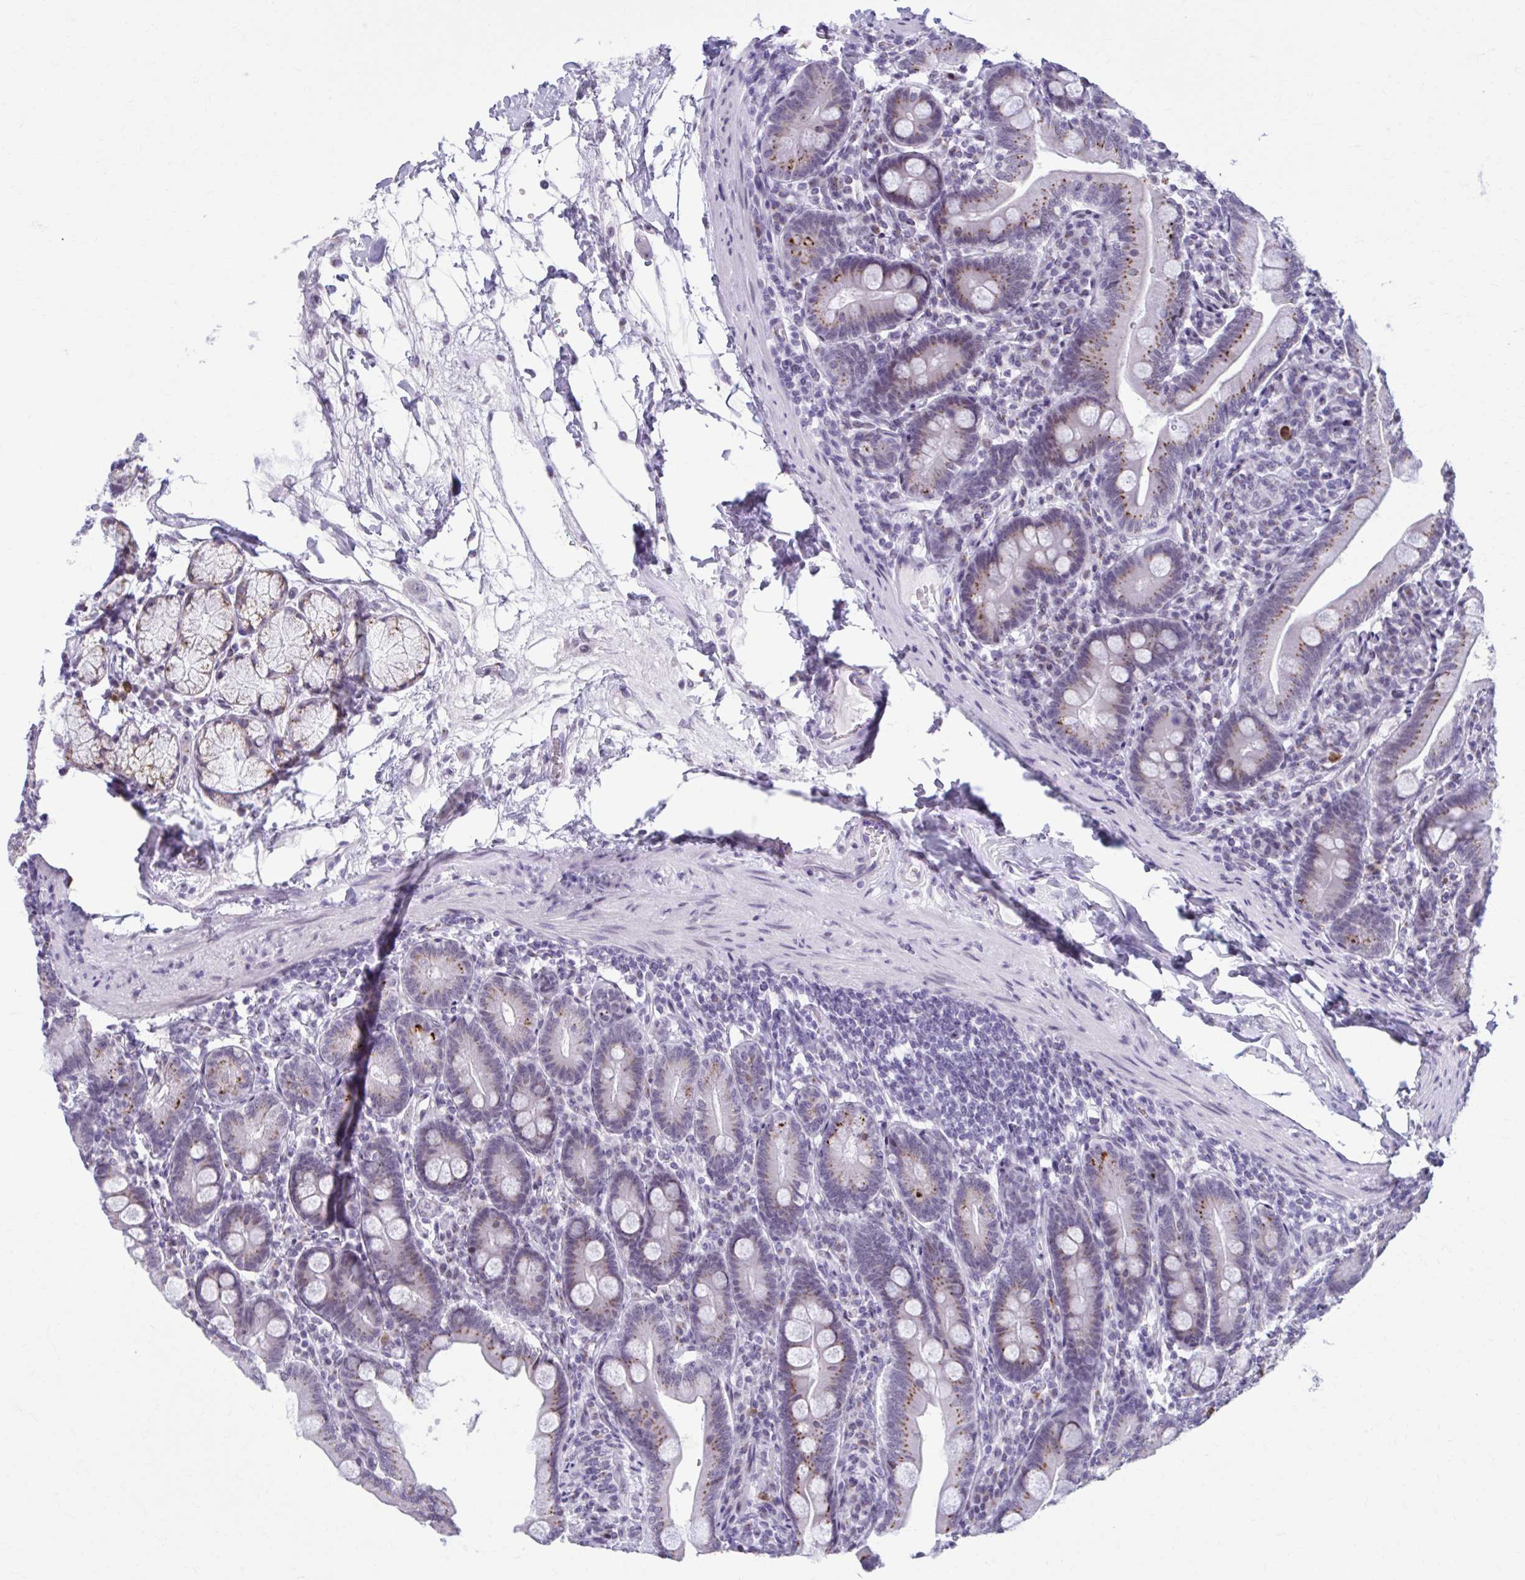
{"staining": {"intensity": "strong", "quantity": "25%-75%", "location": "cytoplasmic/membranous"}, "tissue": "duodenum", "cell_type": "Glandular cells", "image_type": "normal", "snomed": [{"axis": "morphology", "description": "Normal tissue, NOS"}, {"axis": "topography", "description": "Duodenum"}], "caption": "A brown stain labels strong cytoplasmic/membranous positivity of a protein in glandular cells of unremarkable duodenum. (DAB (3,3'-diaminobenzidine) IHC with brightfield microscopy, high magnification).", "gene": "ZNF682", "patient": {"sex": "female", "age": 67}}